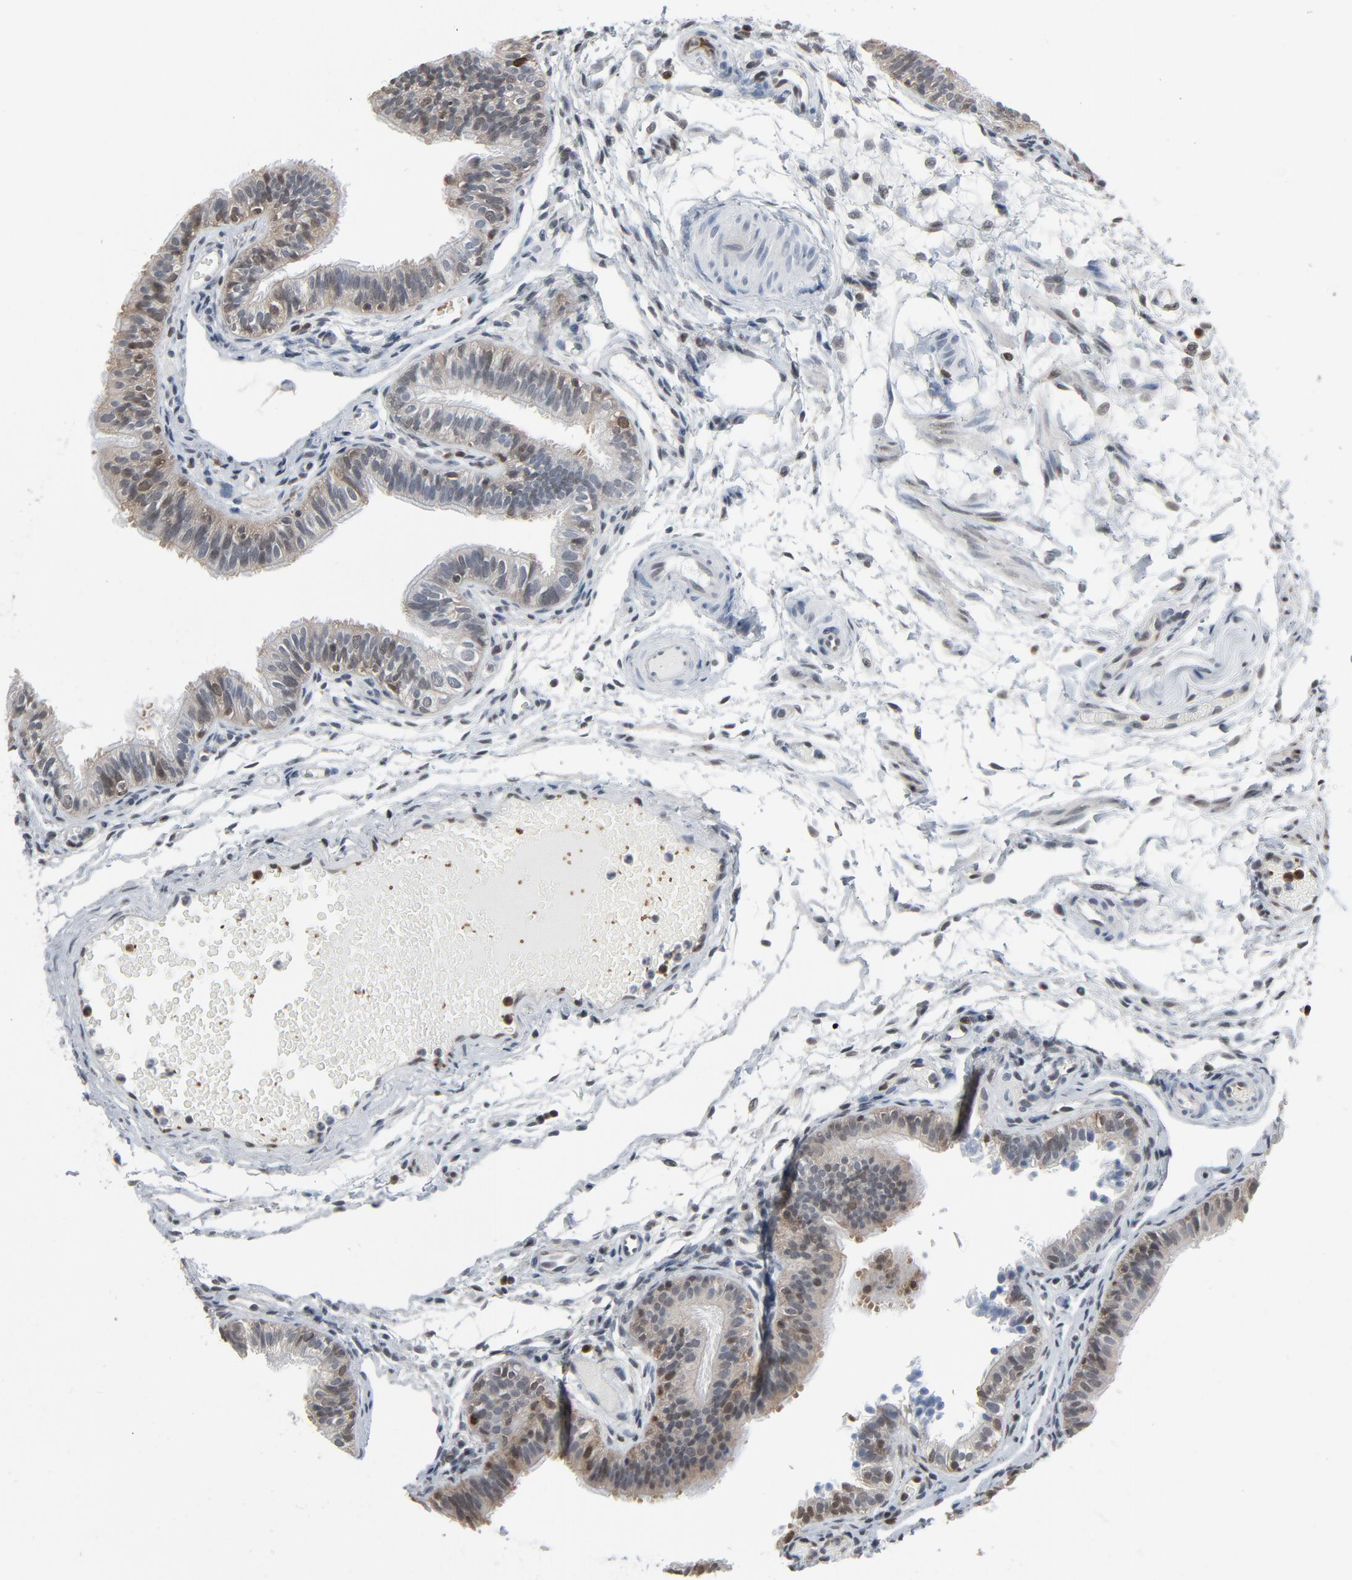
{"staining": {"intensity": "moderate", "quantity": "25%-75%", "location": "cytoplasmic/membranous"}, "tissue": "fallopian tube", "cell_type": "Glandular cells", "image_type": "normal", "snomed": [{"axis": "morphology", "description": "Normal tissue, NOS"}, {"axis": "morphology", "description": "Dermoid, NOS"}, {"axis": "topography", "description": "Fallopian tube"}], "caption": "Moderate cytoplasmic/membranous expression for a protein is present in approximately 25%-75% of glandular cells of unremarkable fallopian tube using immunohistochemistry (IHC).", "gene": "STAT5A", "patient": {"sex": "female", "age": 33}}